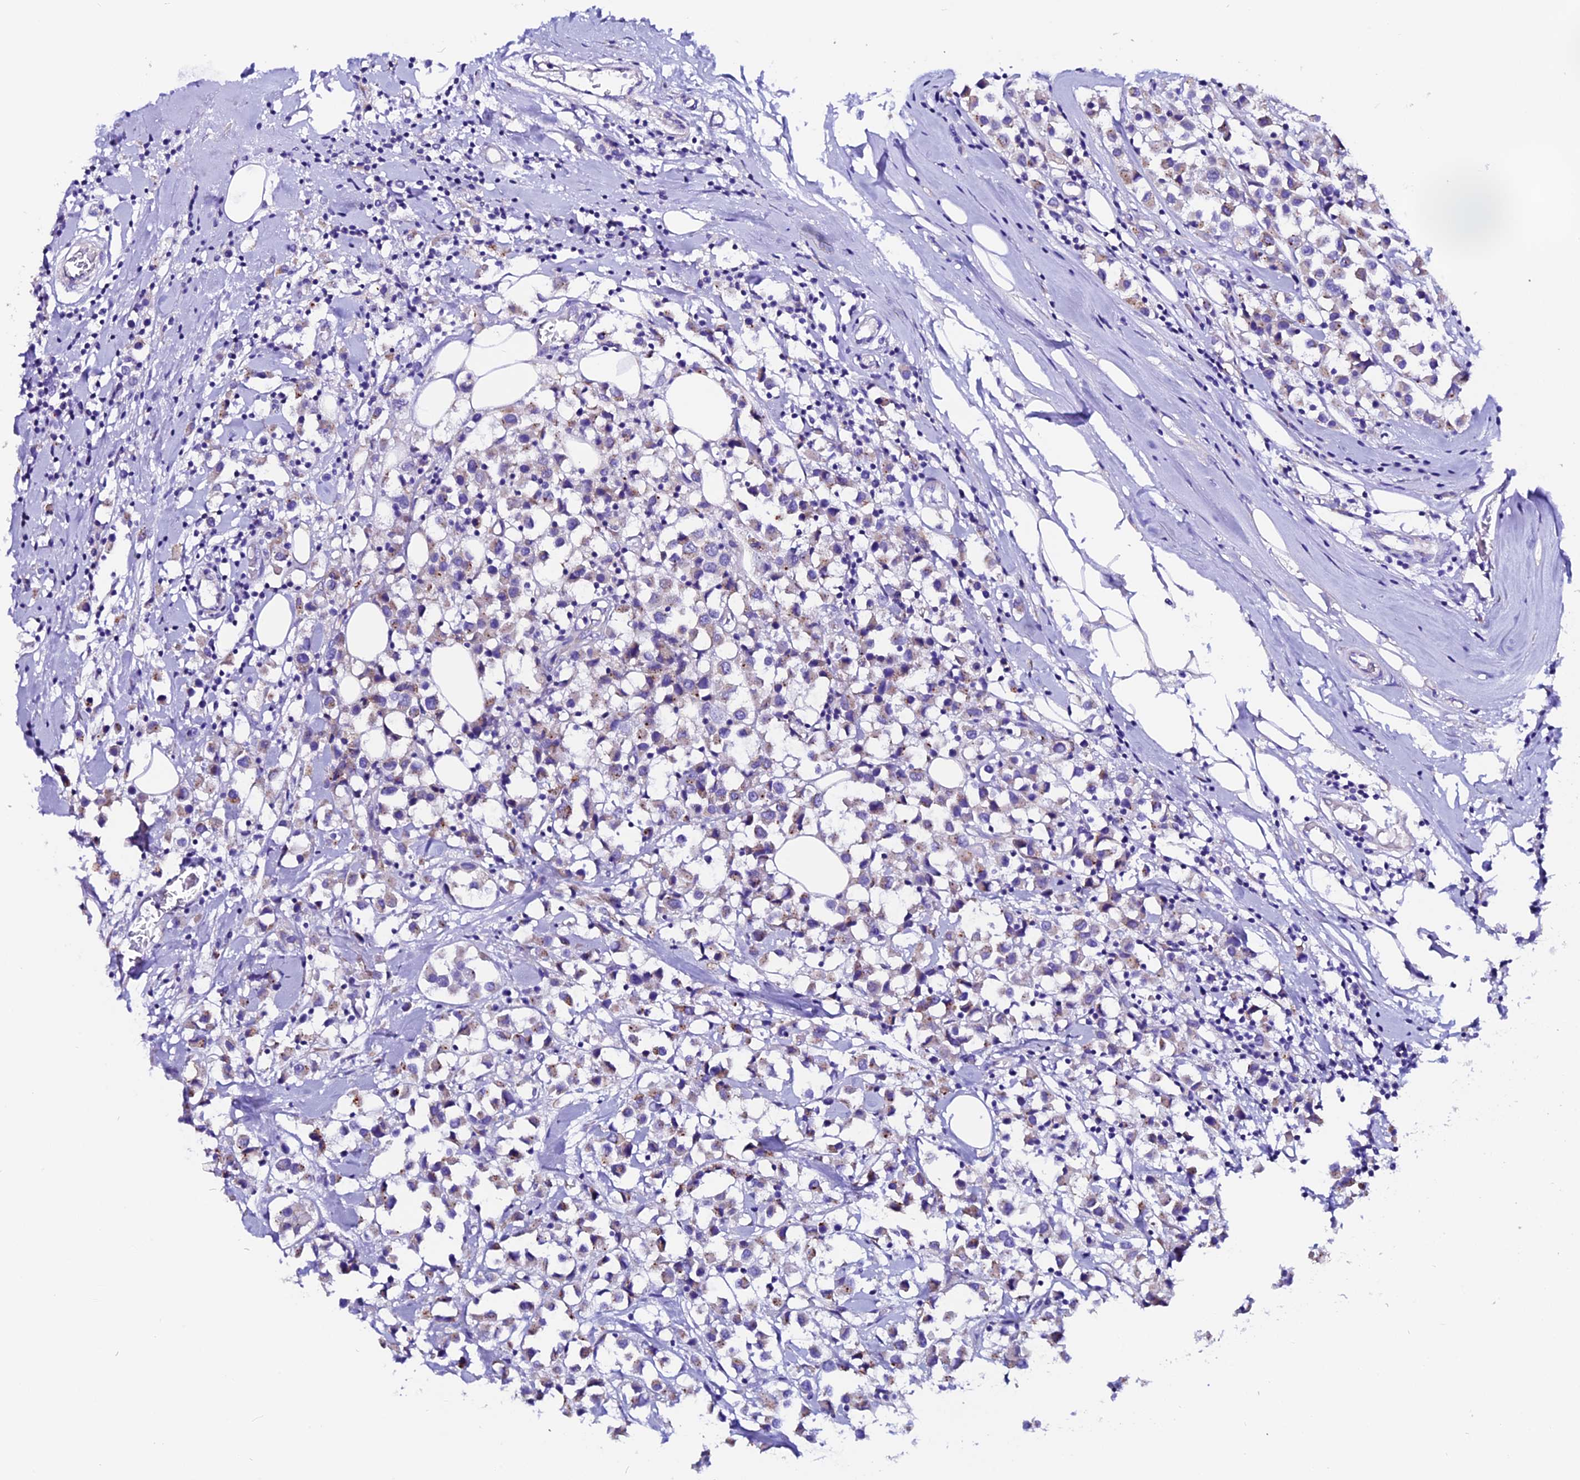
{"staining": {"intensity": "weak", "quantity": "25%-75%", "location": "cytoplasmic/membranous"}, "tissue": "breast cancer", "cell_type": "Tumor cells", "image_type": "cancer", "snomed": [{"axis": "morphology", "description": "Duct carcinoma"}, {"axis": "topography", "description": "Breast"}], "caption": "DAB (3,3'-diaminobenzidine) immunohistochemical staining of breast infiltrating ductal carcinoma demonstrates weak cytoplasmic/membranous protein expression in approximately 25%-75% of tumor cells.", "gene": "COMTD1", "patient": {"sex": "female", "age": 61}}